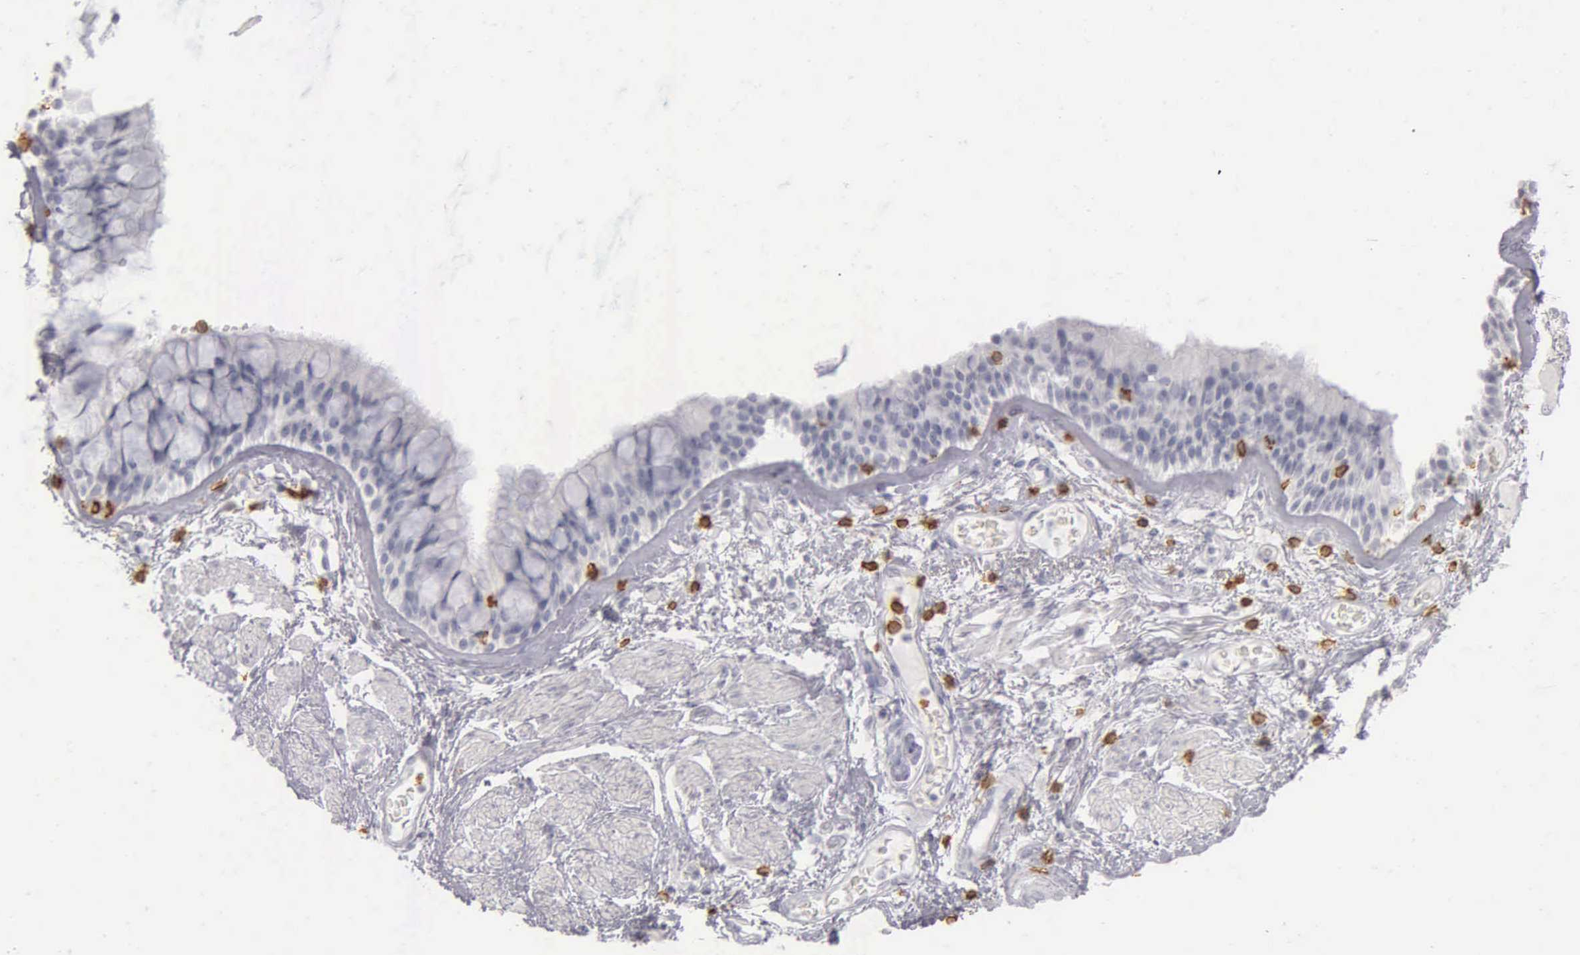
{"staining": {"intensity": "negative", "quantity": "none", "location": "none"}, "tissue": "bronchus", "cell_type": "Respiratory epithelial cells", "image_type": "normal", "snomed": [{"axis": "morphology", "description": "Normal tissue, NOS"}, {"axis": "topography", "description": "Bronchus"}, {"axis": "topography", "description": "Lung"}], "caption": "Immunohistochemical staining of normal bronchus exhibits no significant expression in respiratory epithelial cells.", "gene": "CD3E", "patient": {"sex": "female", "age": 57}}